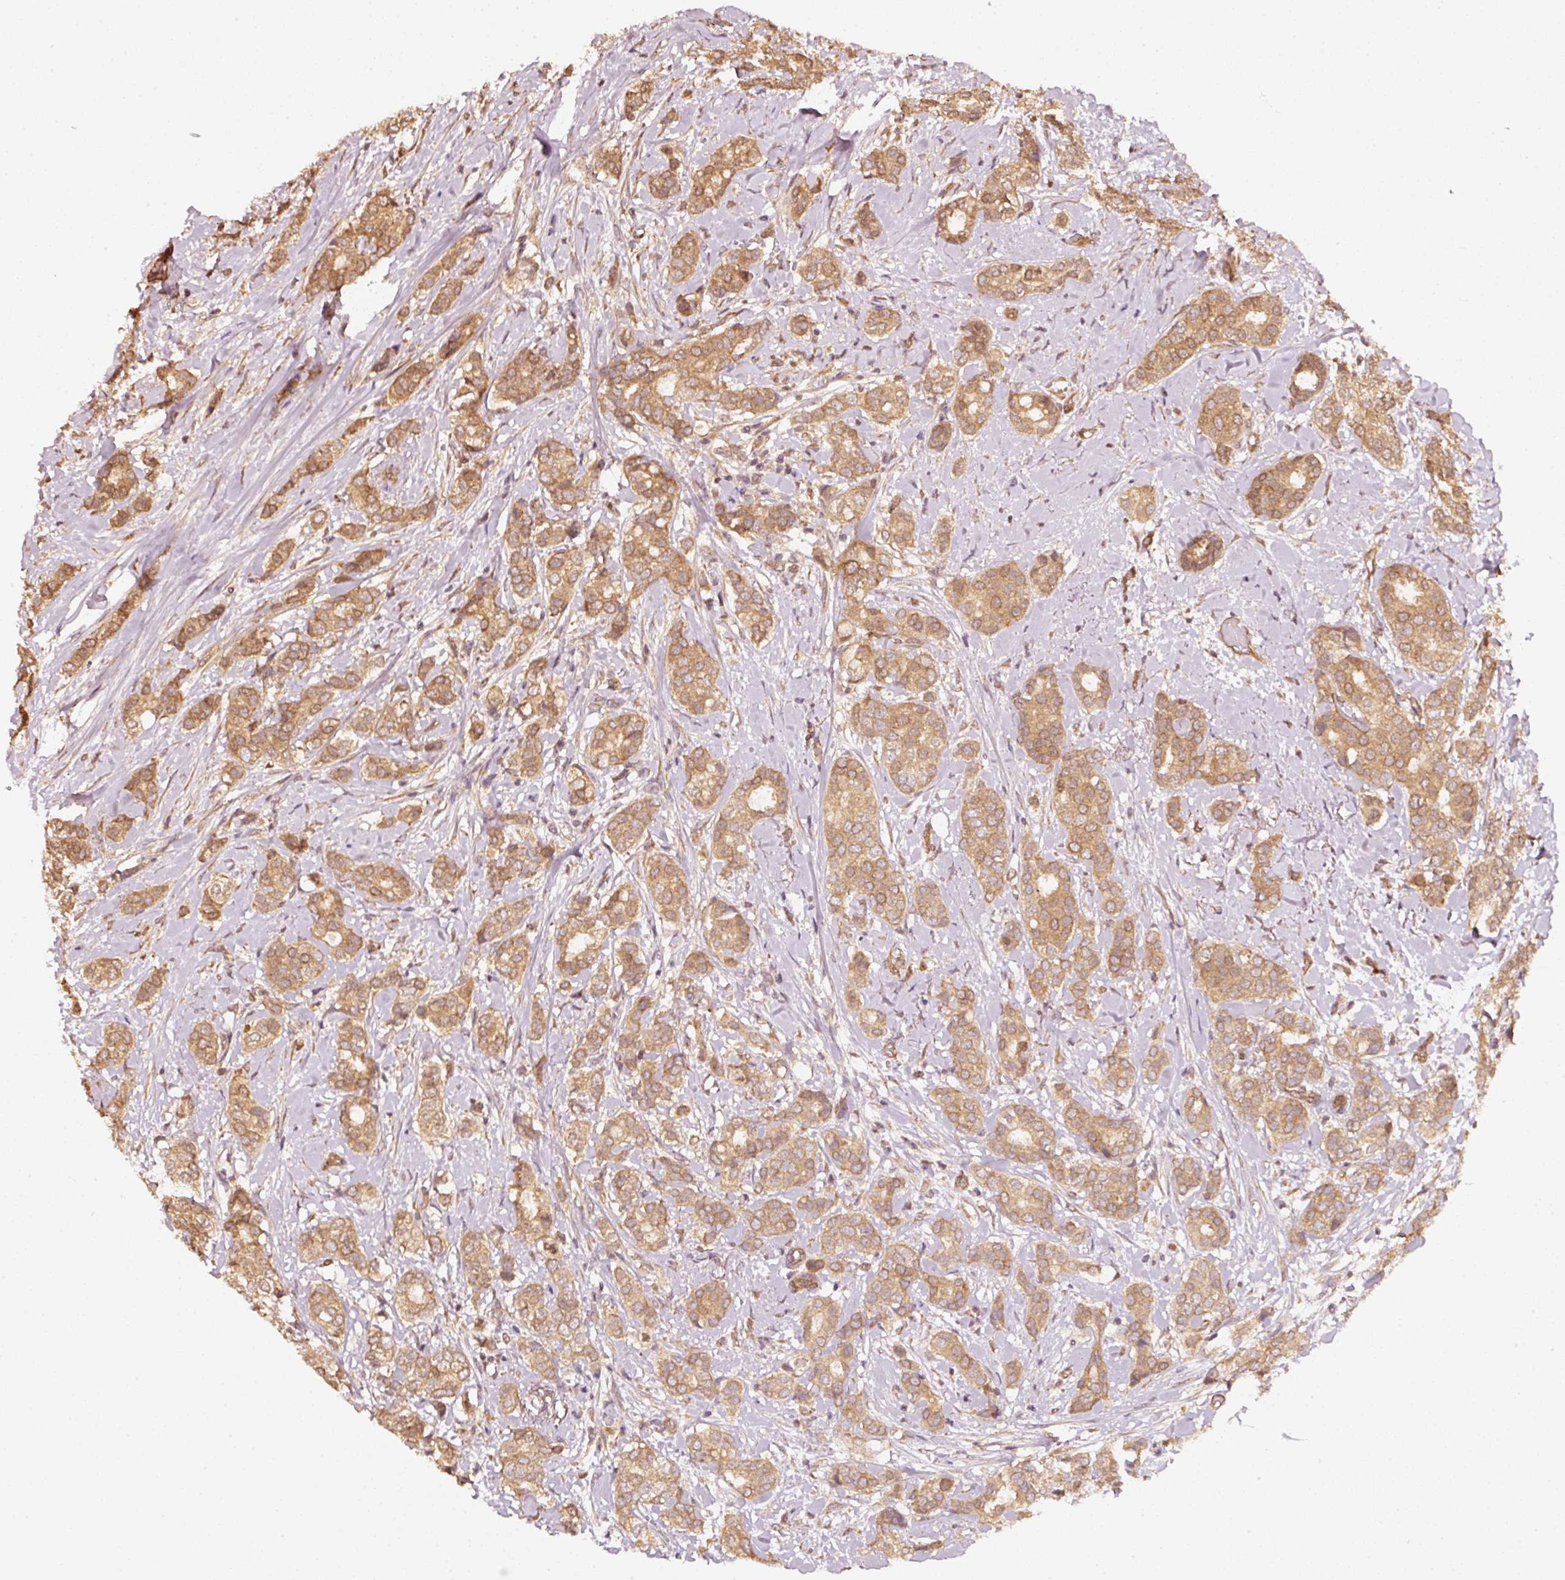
{"staining": {"intensity": "moderate", "quantity": ">75%", "location": "cytoplasmic/membranous"}, "tissue": "breast cancer", "cell_type": "Tumor cells", "image_type": "cancer", "snomed": [{"axis": "morphology", "description": "Duct carcinoma"}, {"axis": "topography", "description": "Breast"}], "caption": "Human breast cancer (invasive ductal carcinoma) stained for a protein (brown) exhibits moderate cytoplasmic/membranous positive positivity in approximately >75% of tumor cells.", "gene": "STAU1", "patient": {"sex": "female", "age": 73}}